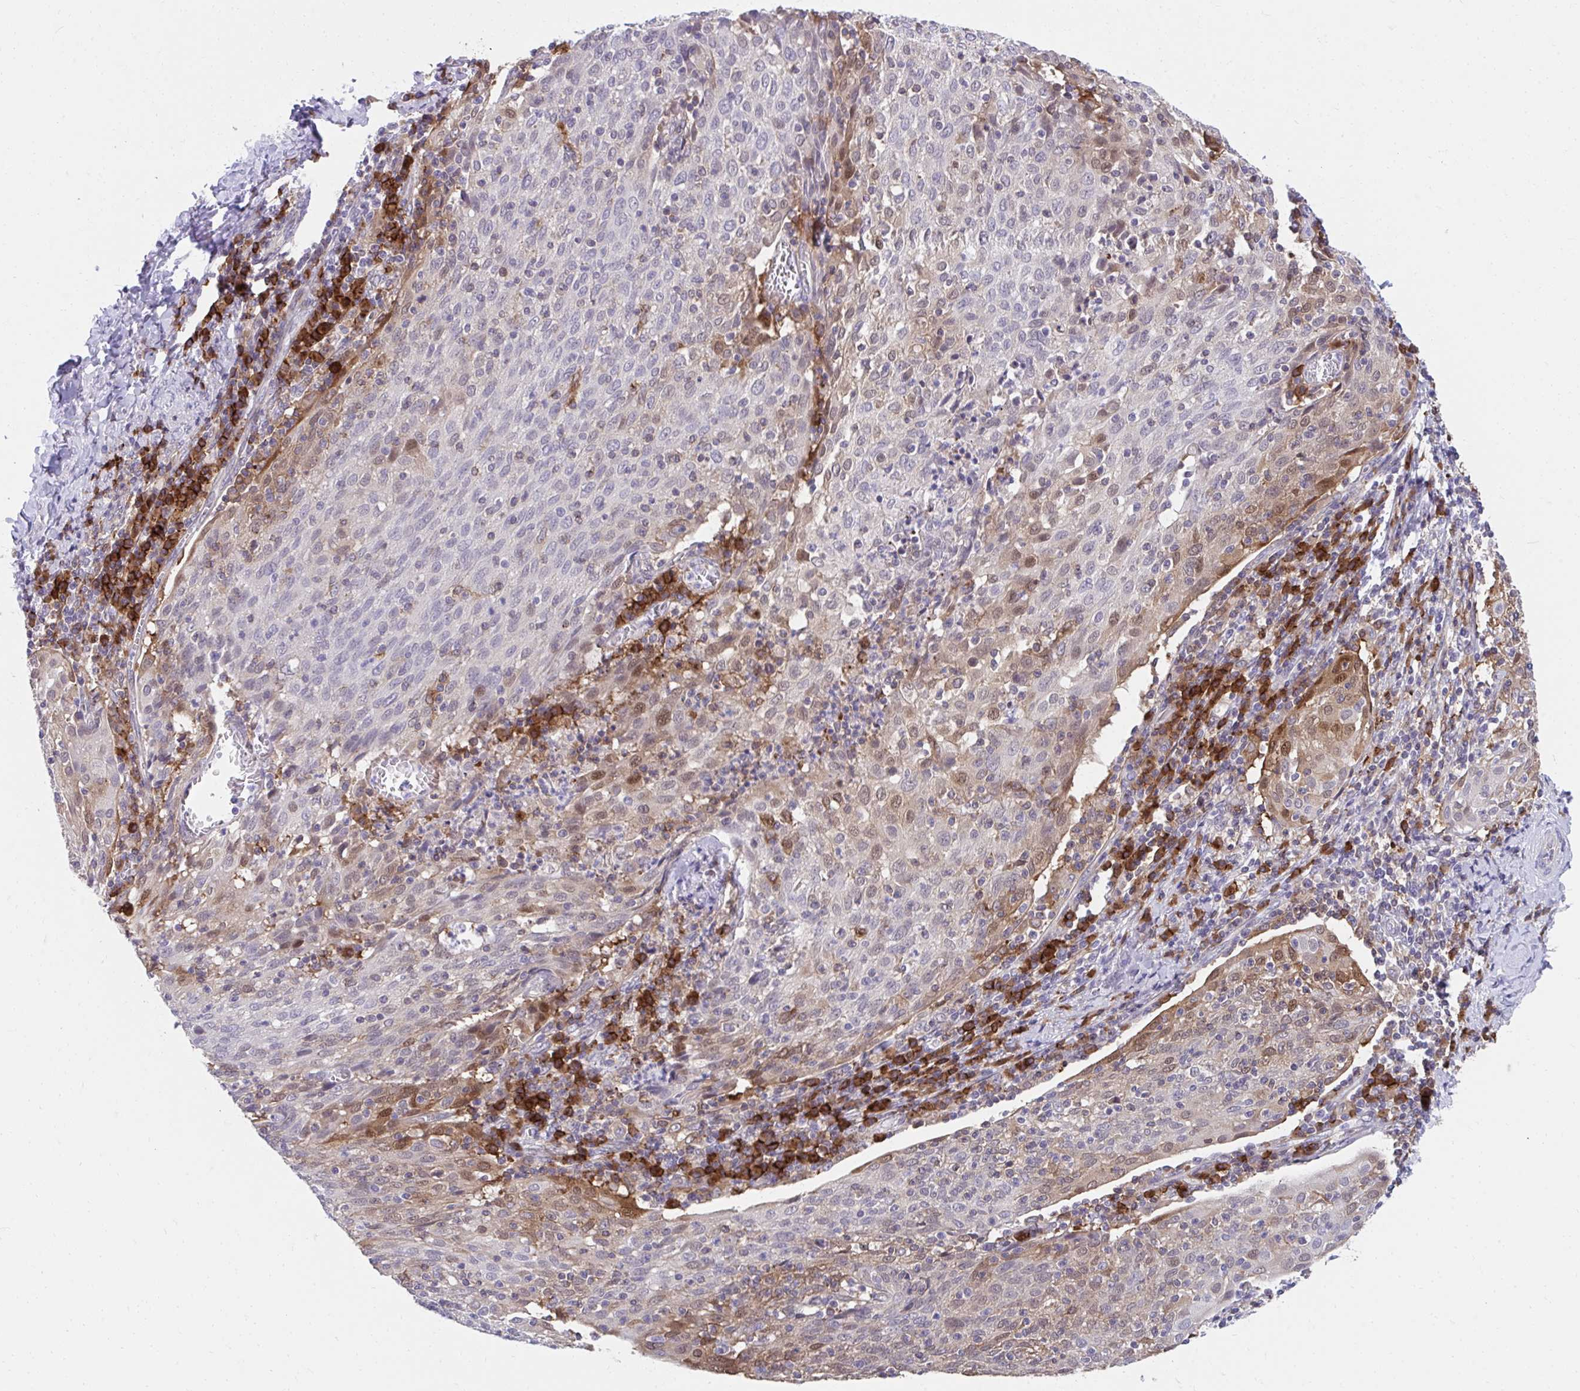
{"staining": {"intensity": "moderate", "quantity": "<25%", "location": "nuclear"}, "tissue": "cervical cancer", "cell_type": "Tumor cells", "image_type": "cancer", "snomed": [{"axis": "morphology", "description": "Squamous cell carcinoma, NOS"}, {"axis": "topography", "description": "Cervix"}], "caption": "This is an image of immunohistochemistry (IHC) staining of cervical squamous cell carcinoma, which shows moderate staining in the nuclear of tumor cells.", "gene": "SLAMF7", "patient": {"sex": "female", "age": 52}}